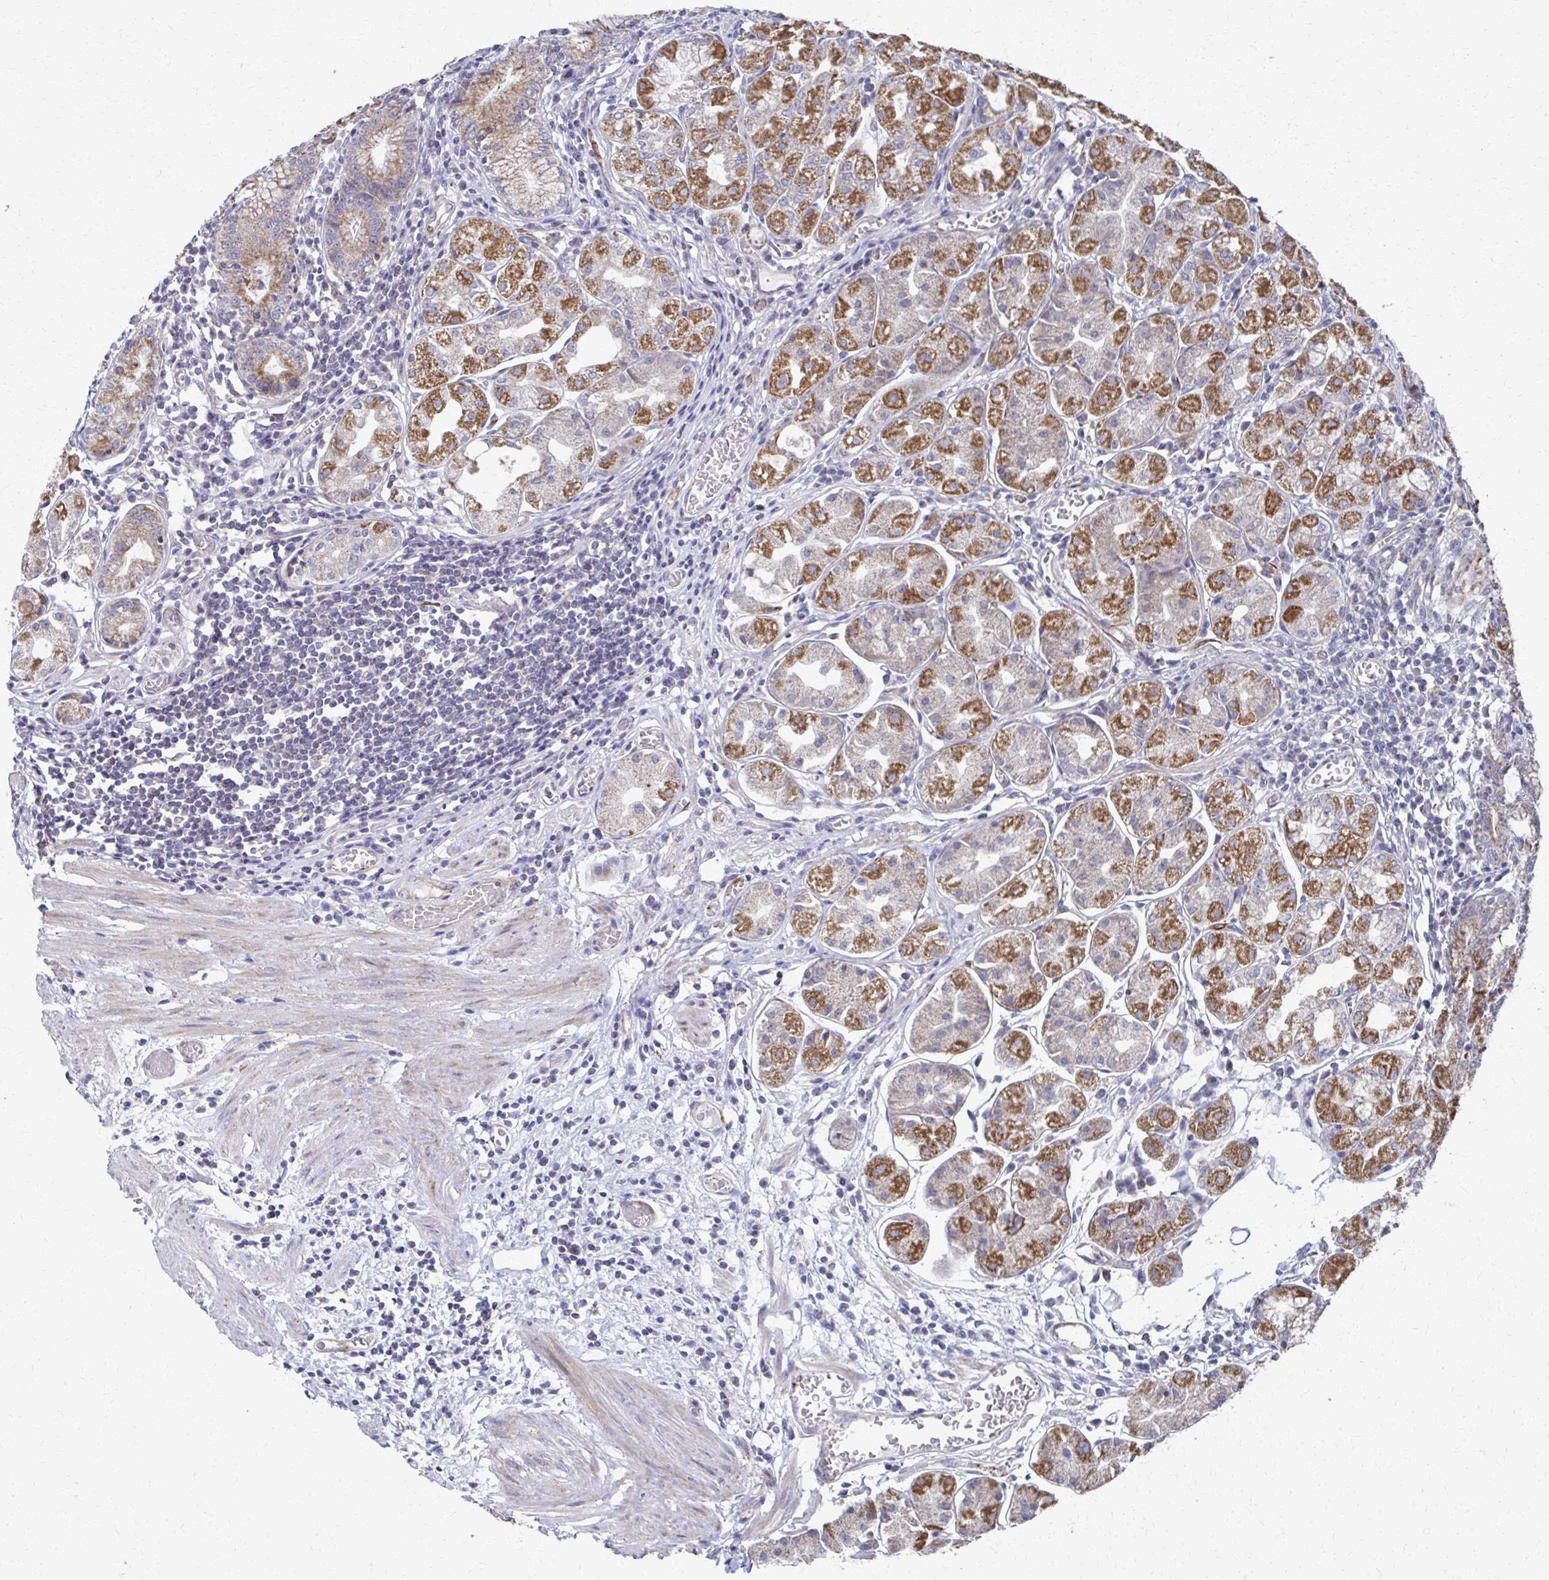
{"staining": {"intensity": "moderate", "quantity": "25%-75%", "location": "cytoplasmic/membranous"}, "tissue": "stomach", "cell_type": "Glandular cells", "image_type": "normal", "snomed": [{"axis": "morphology", "description": "Normal tissue, NOS"}, {"axis": "topography", "description": "Stomach"}], "caption": "Moderate cytoplasmic/membranous expression for a protein is identified in about 25%-75% of glandular cells of benign stomach using immunohistochemistry (IHC).", "gene": "FAHD1", "patient": {"sex": "male", "age": 55}}